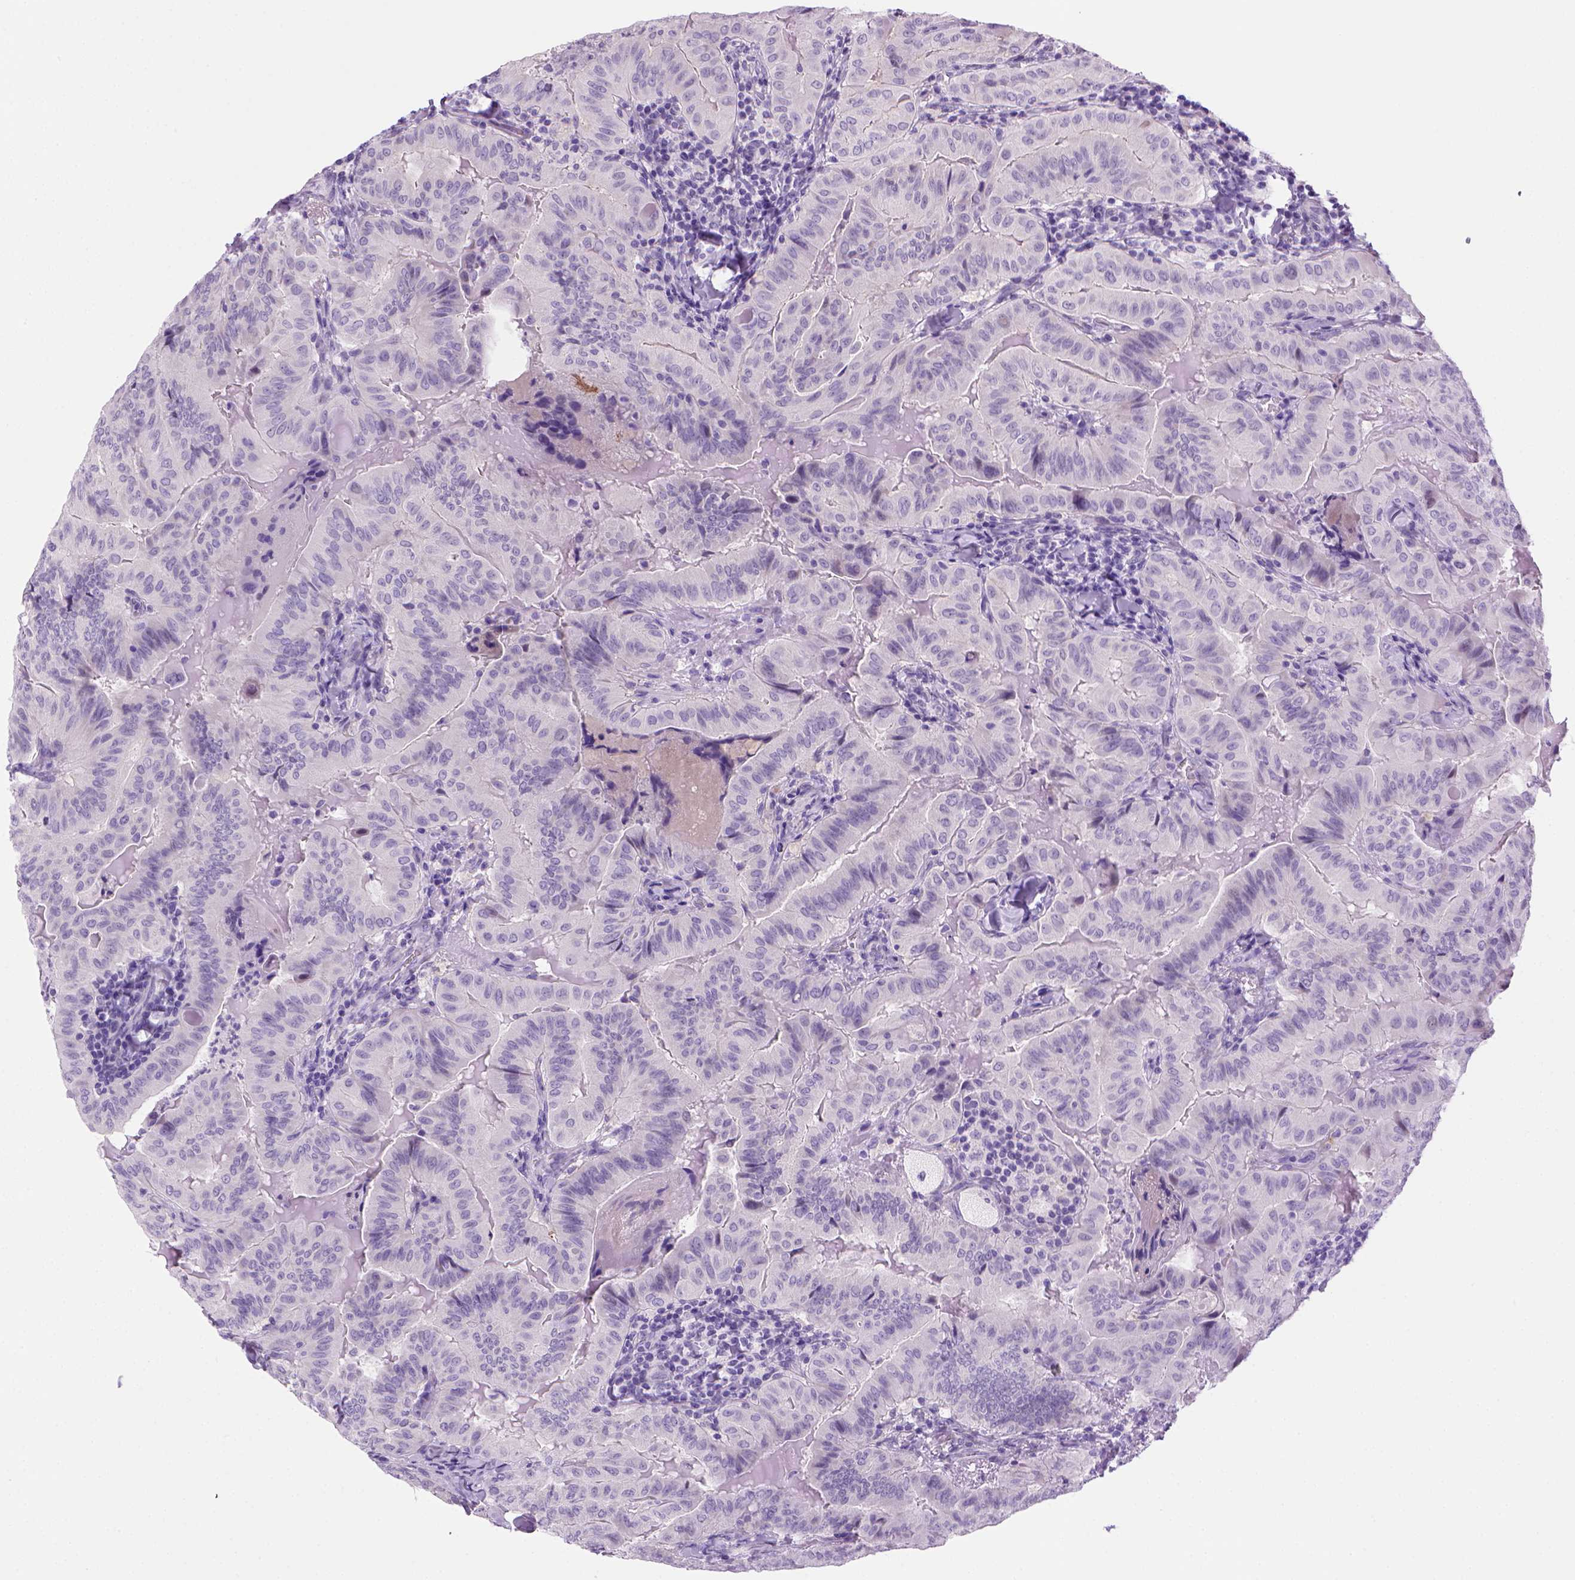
{"staining": {"intensity": "negative", "quantity": "none", "location": "none"}, "tissue": "thyroid cancer", "cell_type": "Tumor cells", "image_type": "cancer", "snomed": [{"axis": "morphology", "description": "Papillary adenocarcinoma, NOS"}, {"axis": "topography", "description": "Thyroid gland"}], "caption": "High magnification brightfield microscopy of thyroid cancer stained with DAB (brown) and counterstained with hematoxylin (blue): tumor cells show no significant staining.", "gene": "SGCG", "patient": {"sex": "female", "age": 68}}